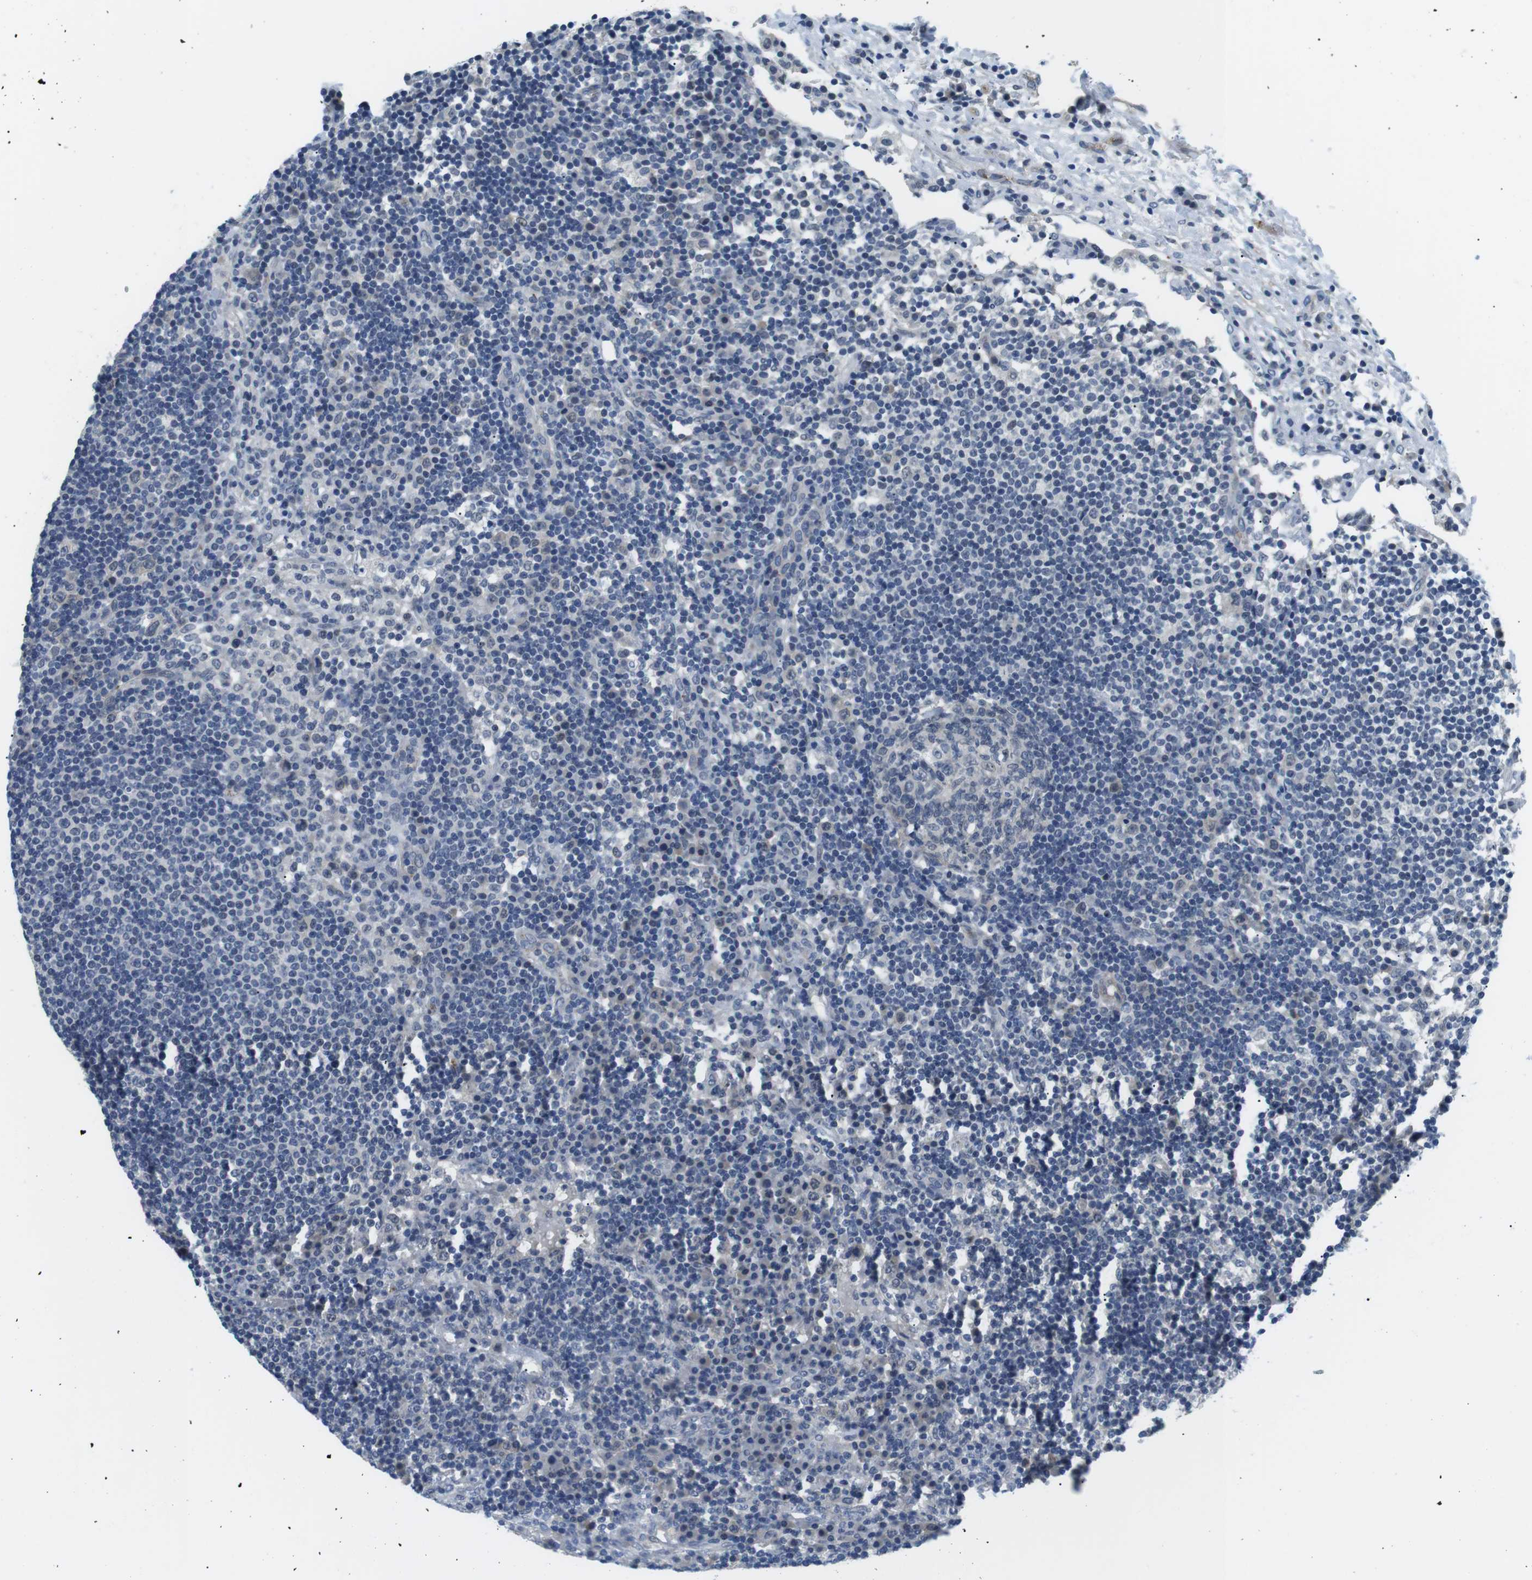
{"staining": {"intensity": "negative", "quantity": "none", "location": "none"}, "tissue": "lymph node", "cell_type": "Germinal center cells", "image_type": "normal", "snomed": [{"axis": "morphology", "description": "Normal tissue, NOS"}, {"axis": "topography", "description": "Lymph node"}], "caption": "Immunohistochemistry photomicrograph of unremarkable lymph node: human lymph node stained with DAB exhibits no significant protein positivity in germinal center cells. (Brightfield microscopy of DAB immunohistochemistry (IHC) at high magnification).", "gene": "WSCD1", "patient": {"sex": "female", "age": 53}}